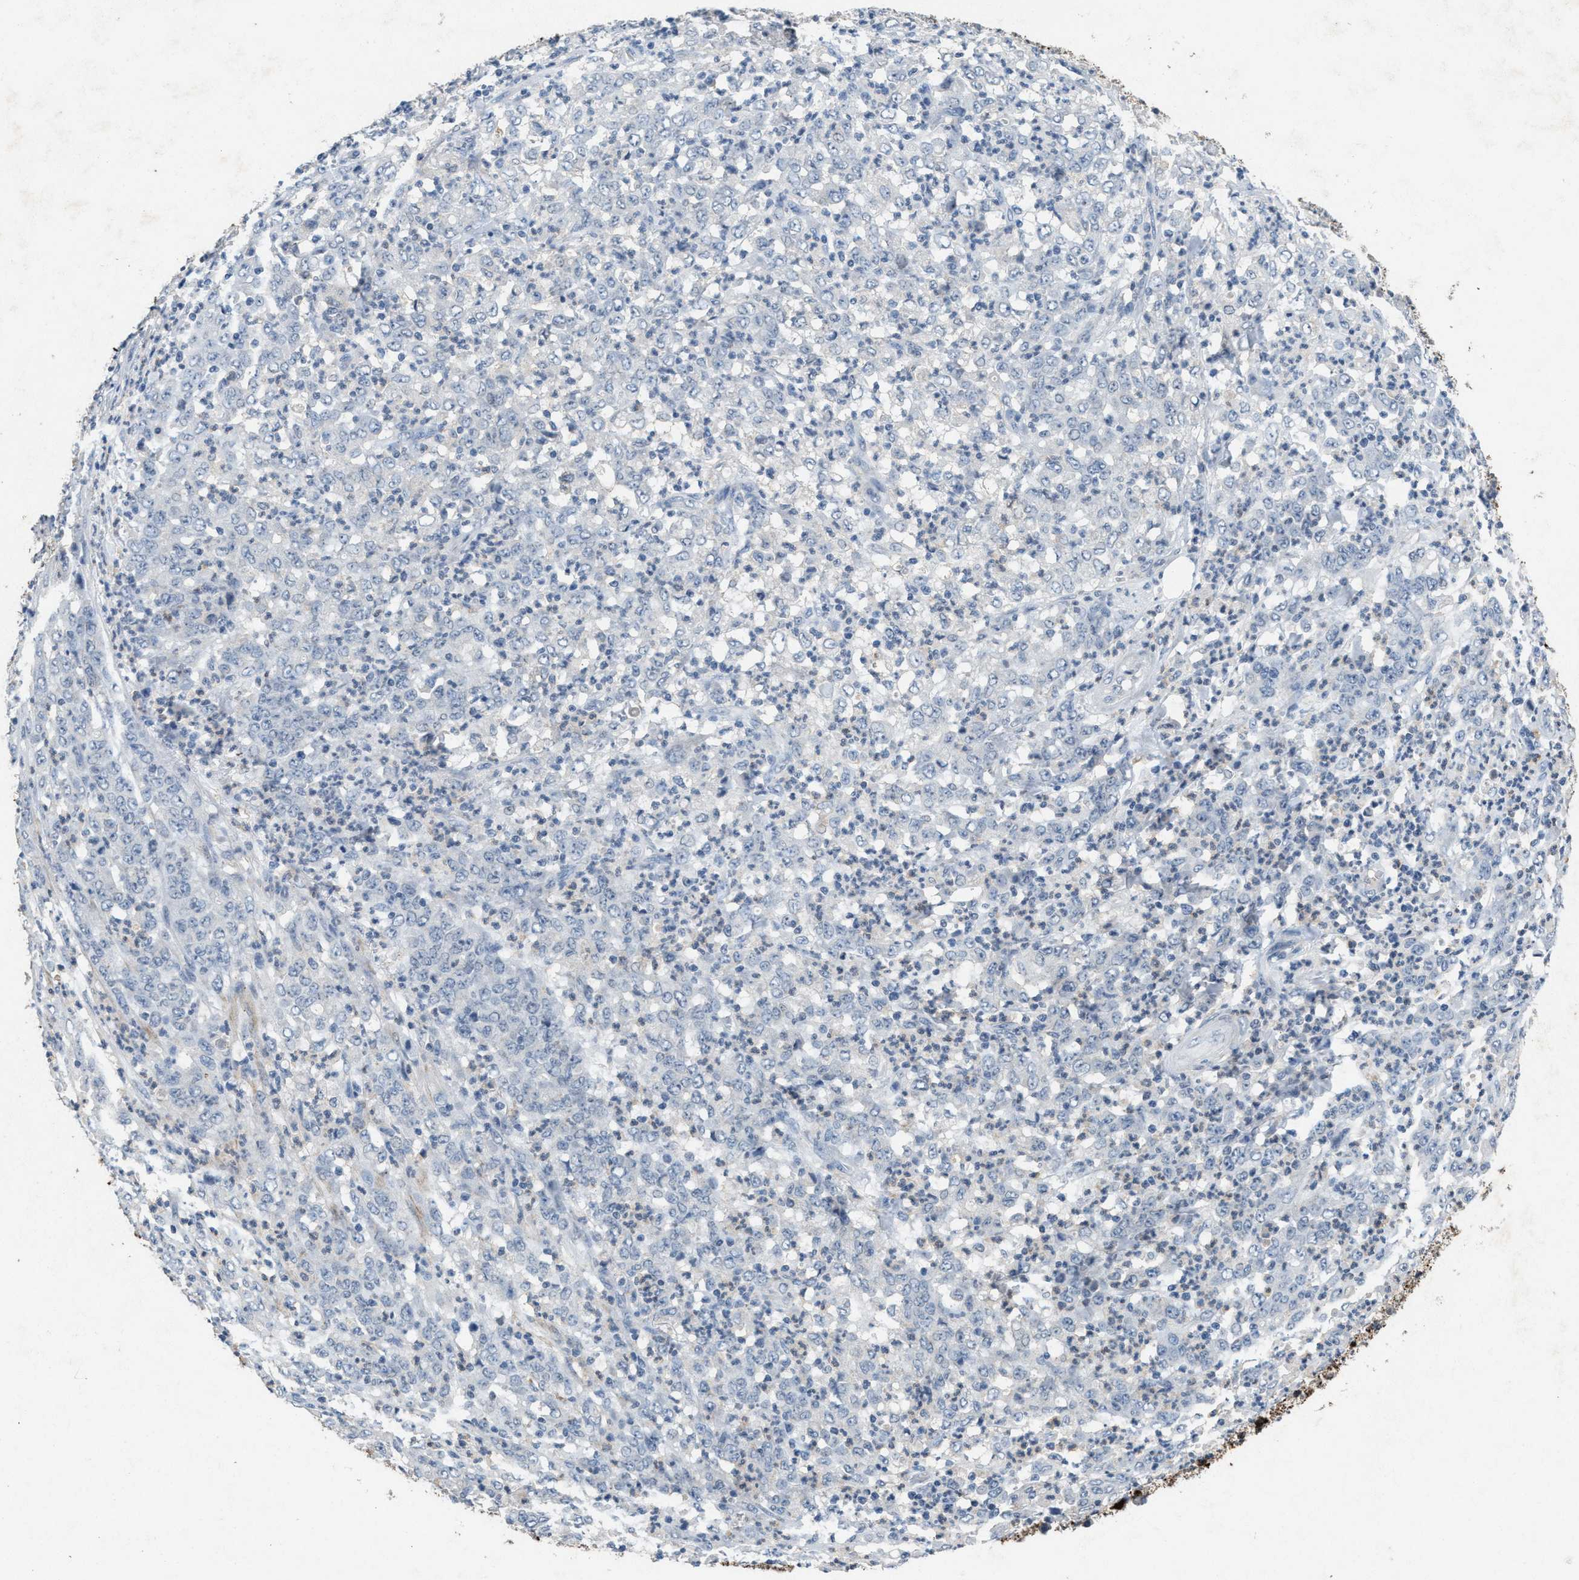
{"staining": {"intensity": "negative", "quantity": "none", "location": "none"}, "tissue": "stomach cancer", "cell_type": "Tumor cells", "image_type": "cancer", "snomed": [{"axis": "morphology", "description": "Adenocarcinoma, NOS"}, {"axis": "topography", "description": "Stomach, lower"}], "caption": "Tumor cells show no significant expression in stomach cancer (adenocarcinoma).", "gene": "SLC5A5", "patient": {"sex": "female", "age": 71}}